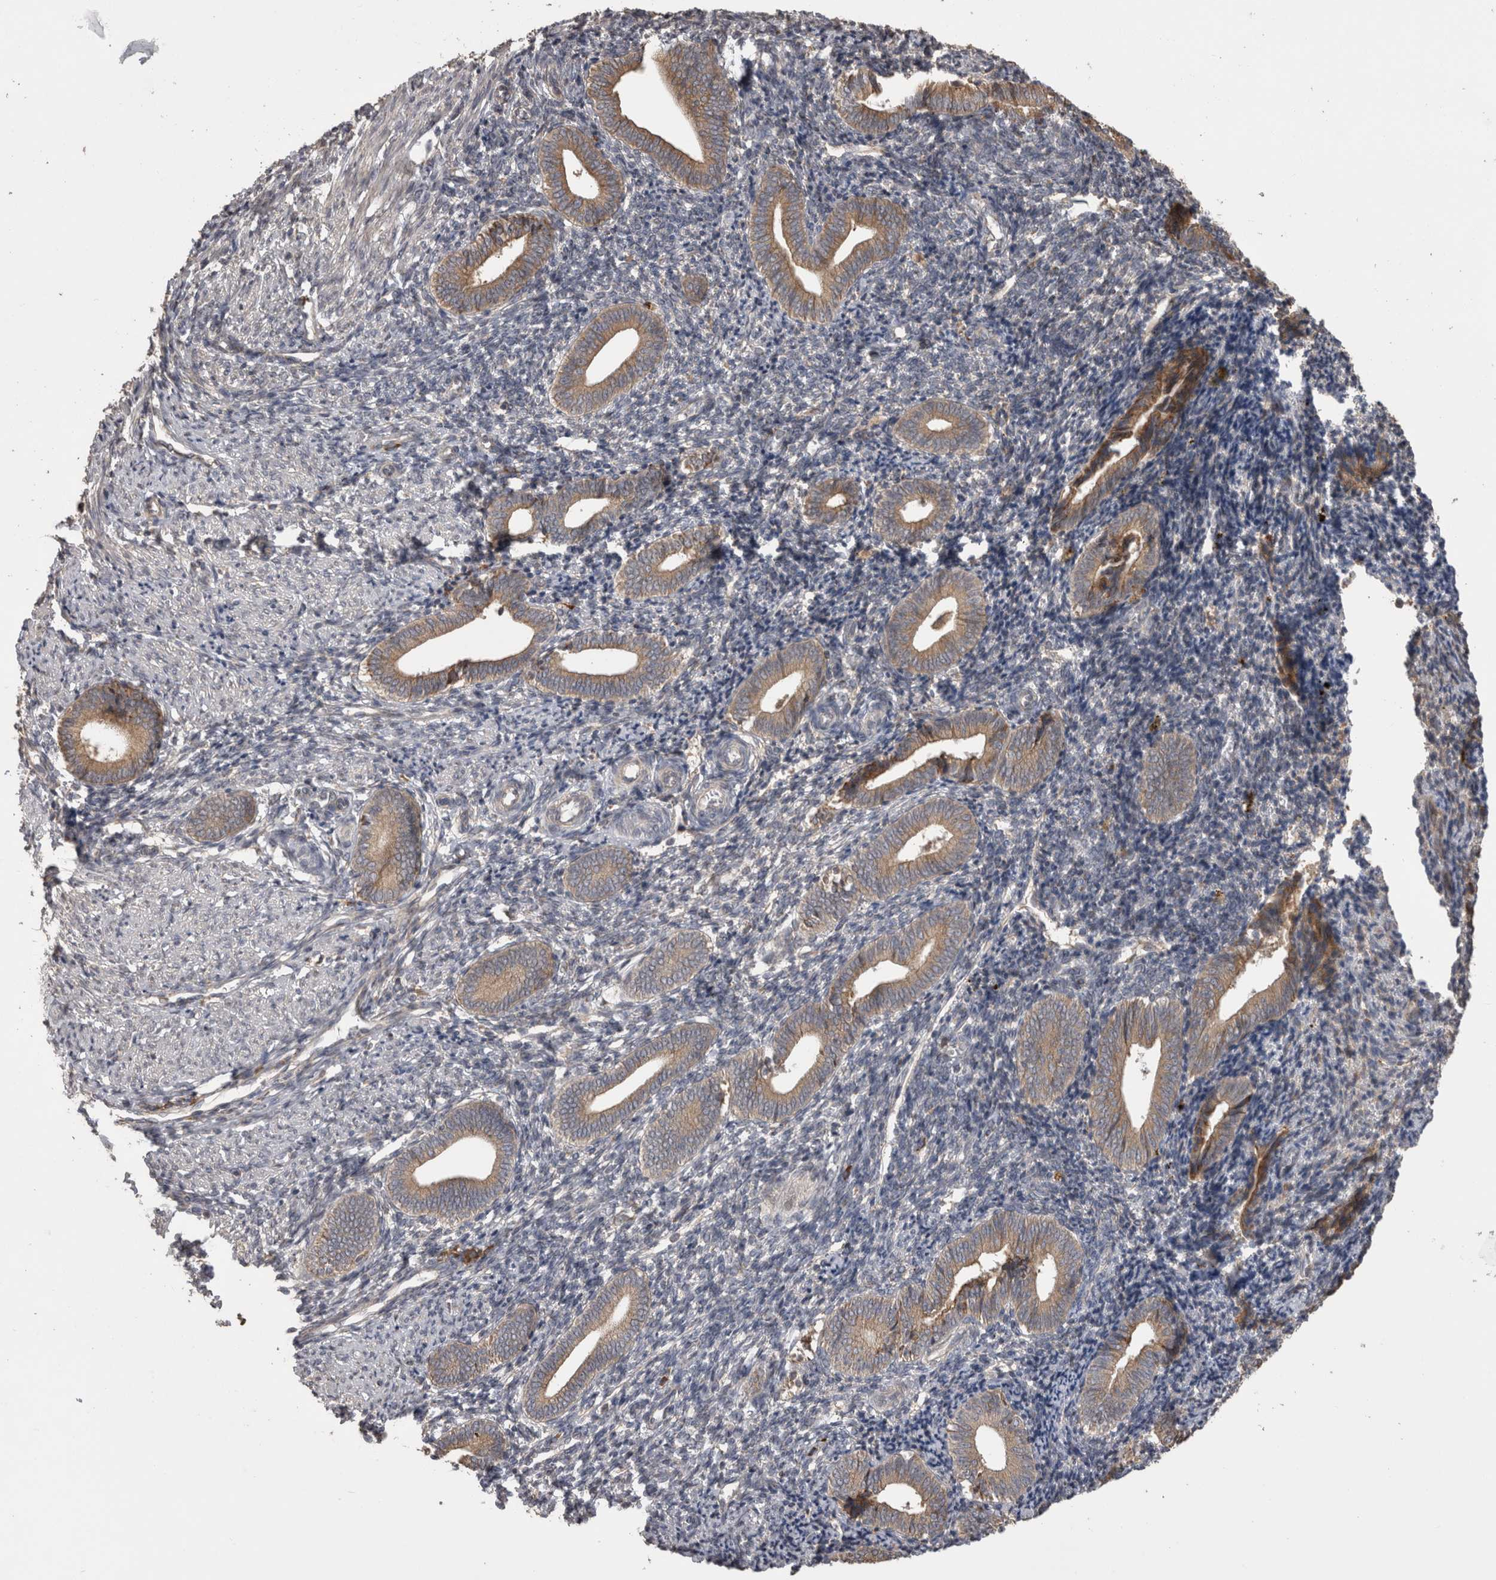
{"staining": {"intensity": "weak", "quantity": "<25%", "location": "cytoplasmic/membranous"}, "tissue": "endometrium", "cell_type": "Cells in endometrial stroma", "image_type": "normal", "snomed": [{"axis": "morphology", "description": "Normal tissue, NOS"}, {"axis": "topography", "description": "Uterus"}, {"axis": "topography", "description": "Endometrium"}], "caption": "Endometrium stained for a protein using immunohistochemistry (IHC) shows no staining cells in endometrial stroma.", "gene": "TBCE", "patient": {"sex": "female", "age": 33}}